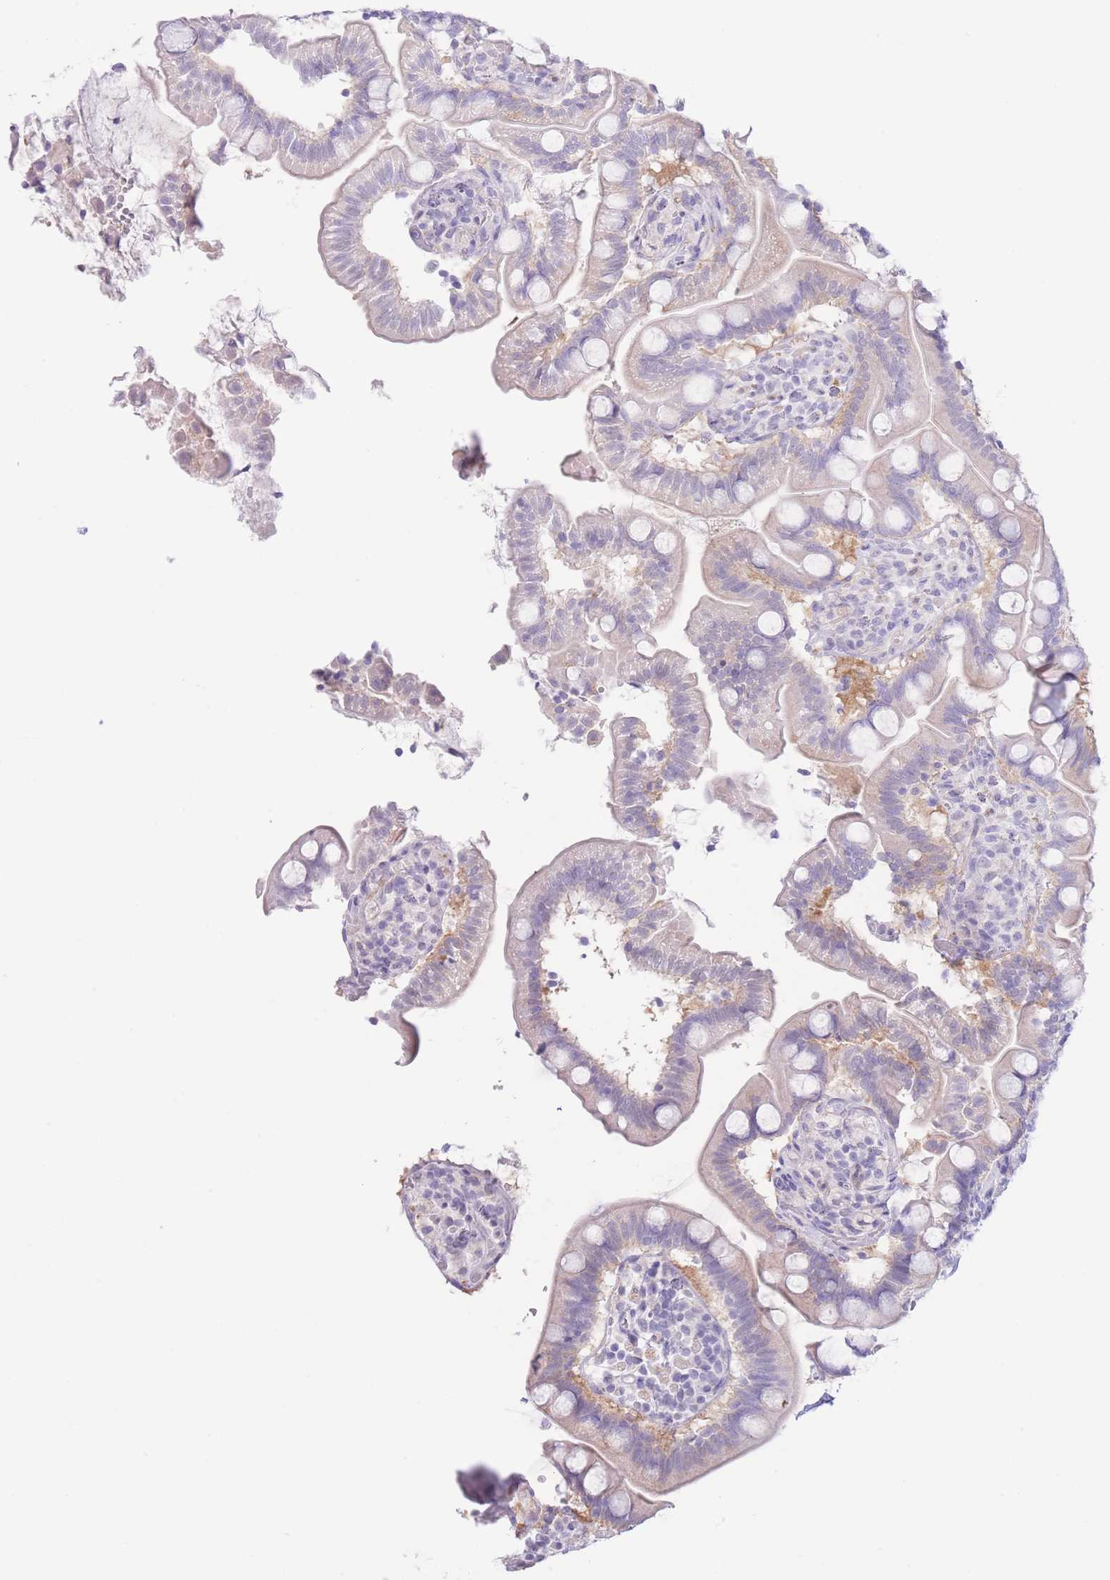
{"staining": {"intensity": "moderate", "quantity": "25%-75%", "location": "cytoplasmic/membranous"}, "tissue": "small intestine", "cell_type": "Glandular cells", "image_type": "normal", "snomed": [{"axis": "morphology", "description": "Normal tissue, NOS"}, {"axis": "topography", "description": "Small intestine"}], "caption": "Protein expression analysis of unremarkable human small intestine reveals moderate cytoplasmic/membranous expression in approximately 25%-75% of glandular cells.", "gene": "PKLR", "patient": {"sex": "female", "age": 64}}